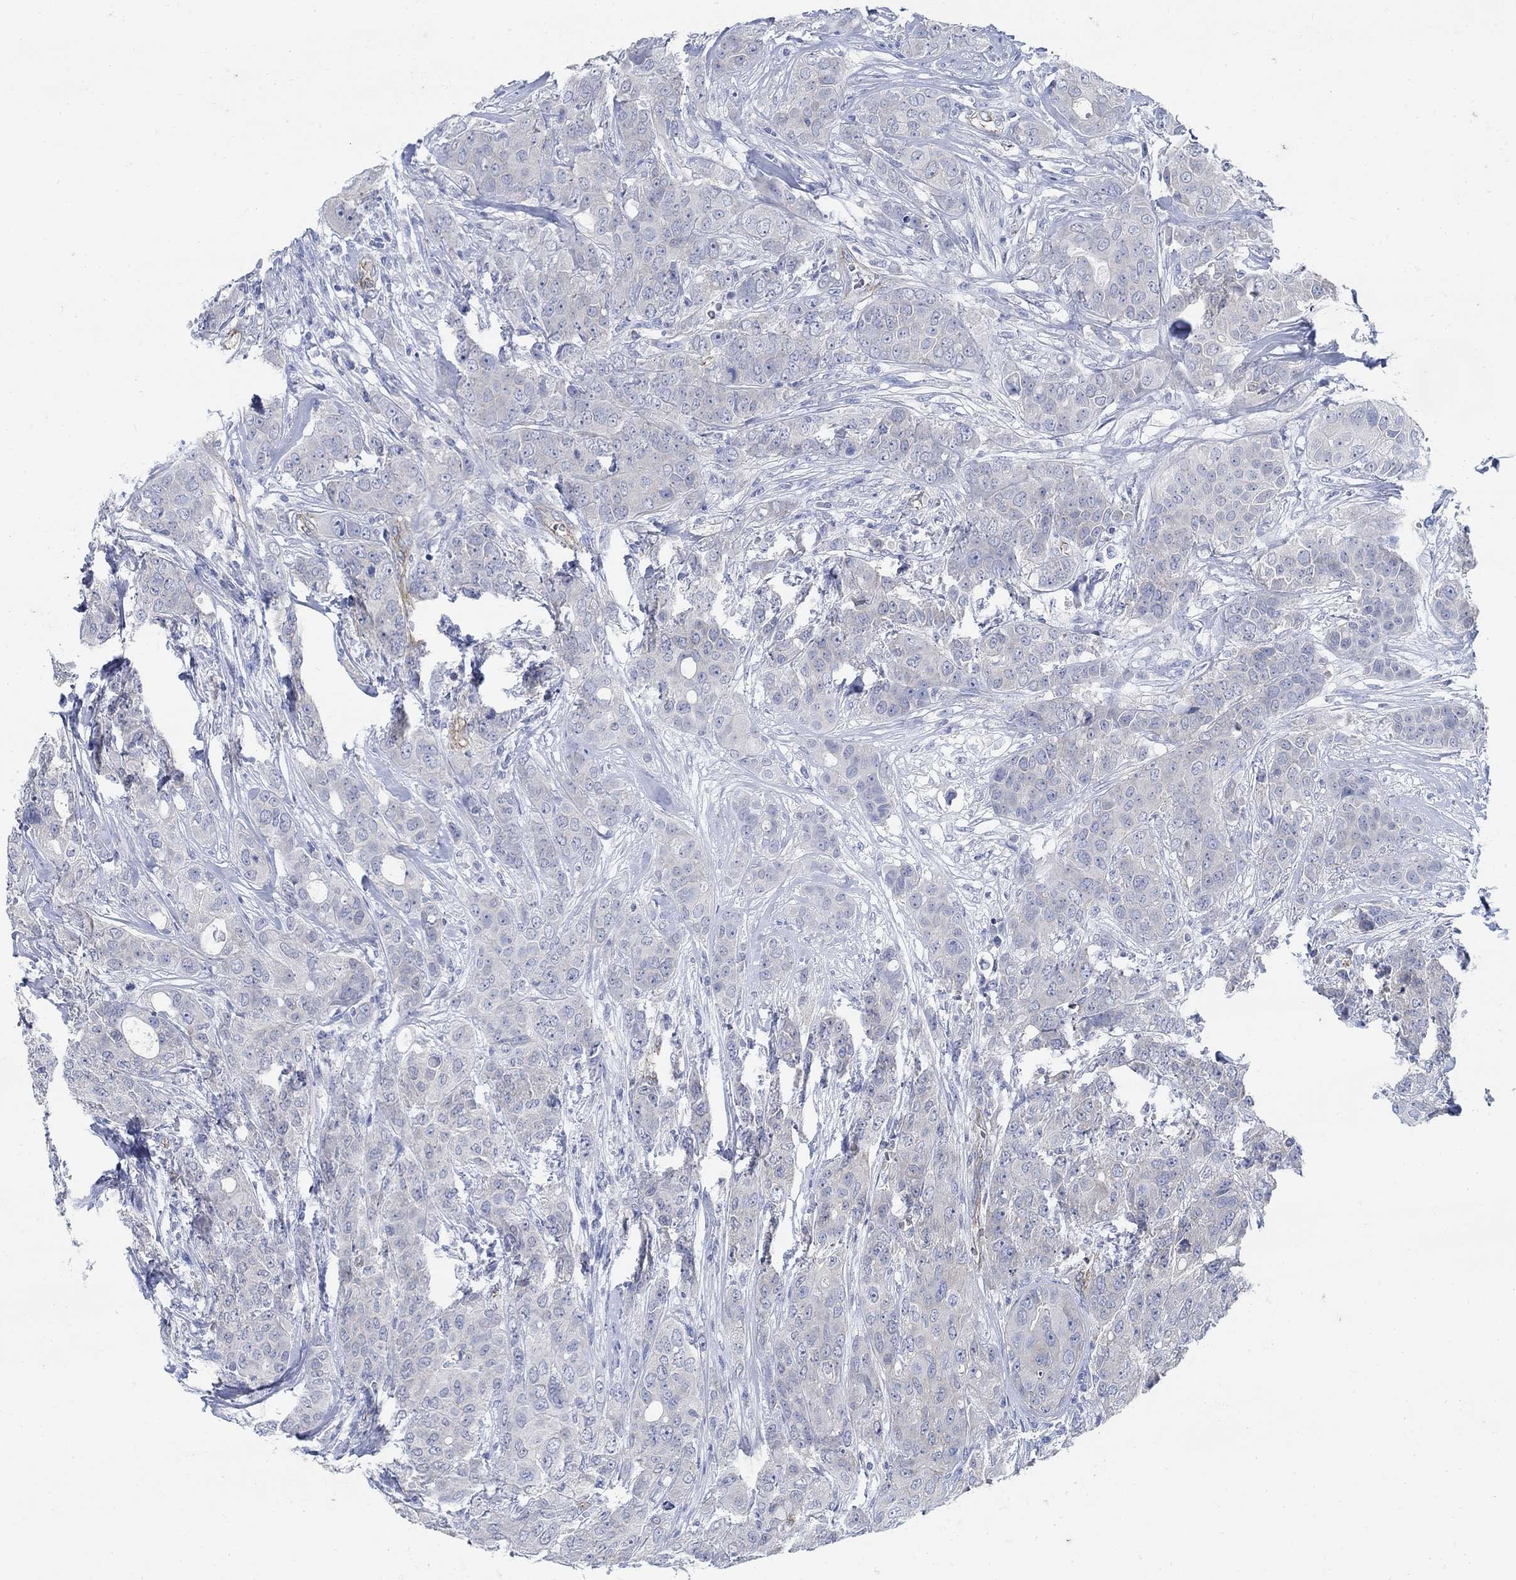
{"staining": {"intensity": "negative", "quantity": "none", "location": "none"}, "tissue": "breast cancer", "cell_type": "Tumor cells", "image_type": "cancer", "snomed": [{"axis": "morphology", "description": "Duct carcinoma"}, {"axis": "topography", "description": "Breast"}], "caption": "Tumor cells show no significant protein staining in invasive ductal carcinoma (breast).", "gene": "TMEM198", "patient": {"sex": "female", "age": 43}}